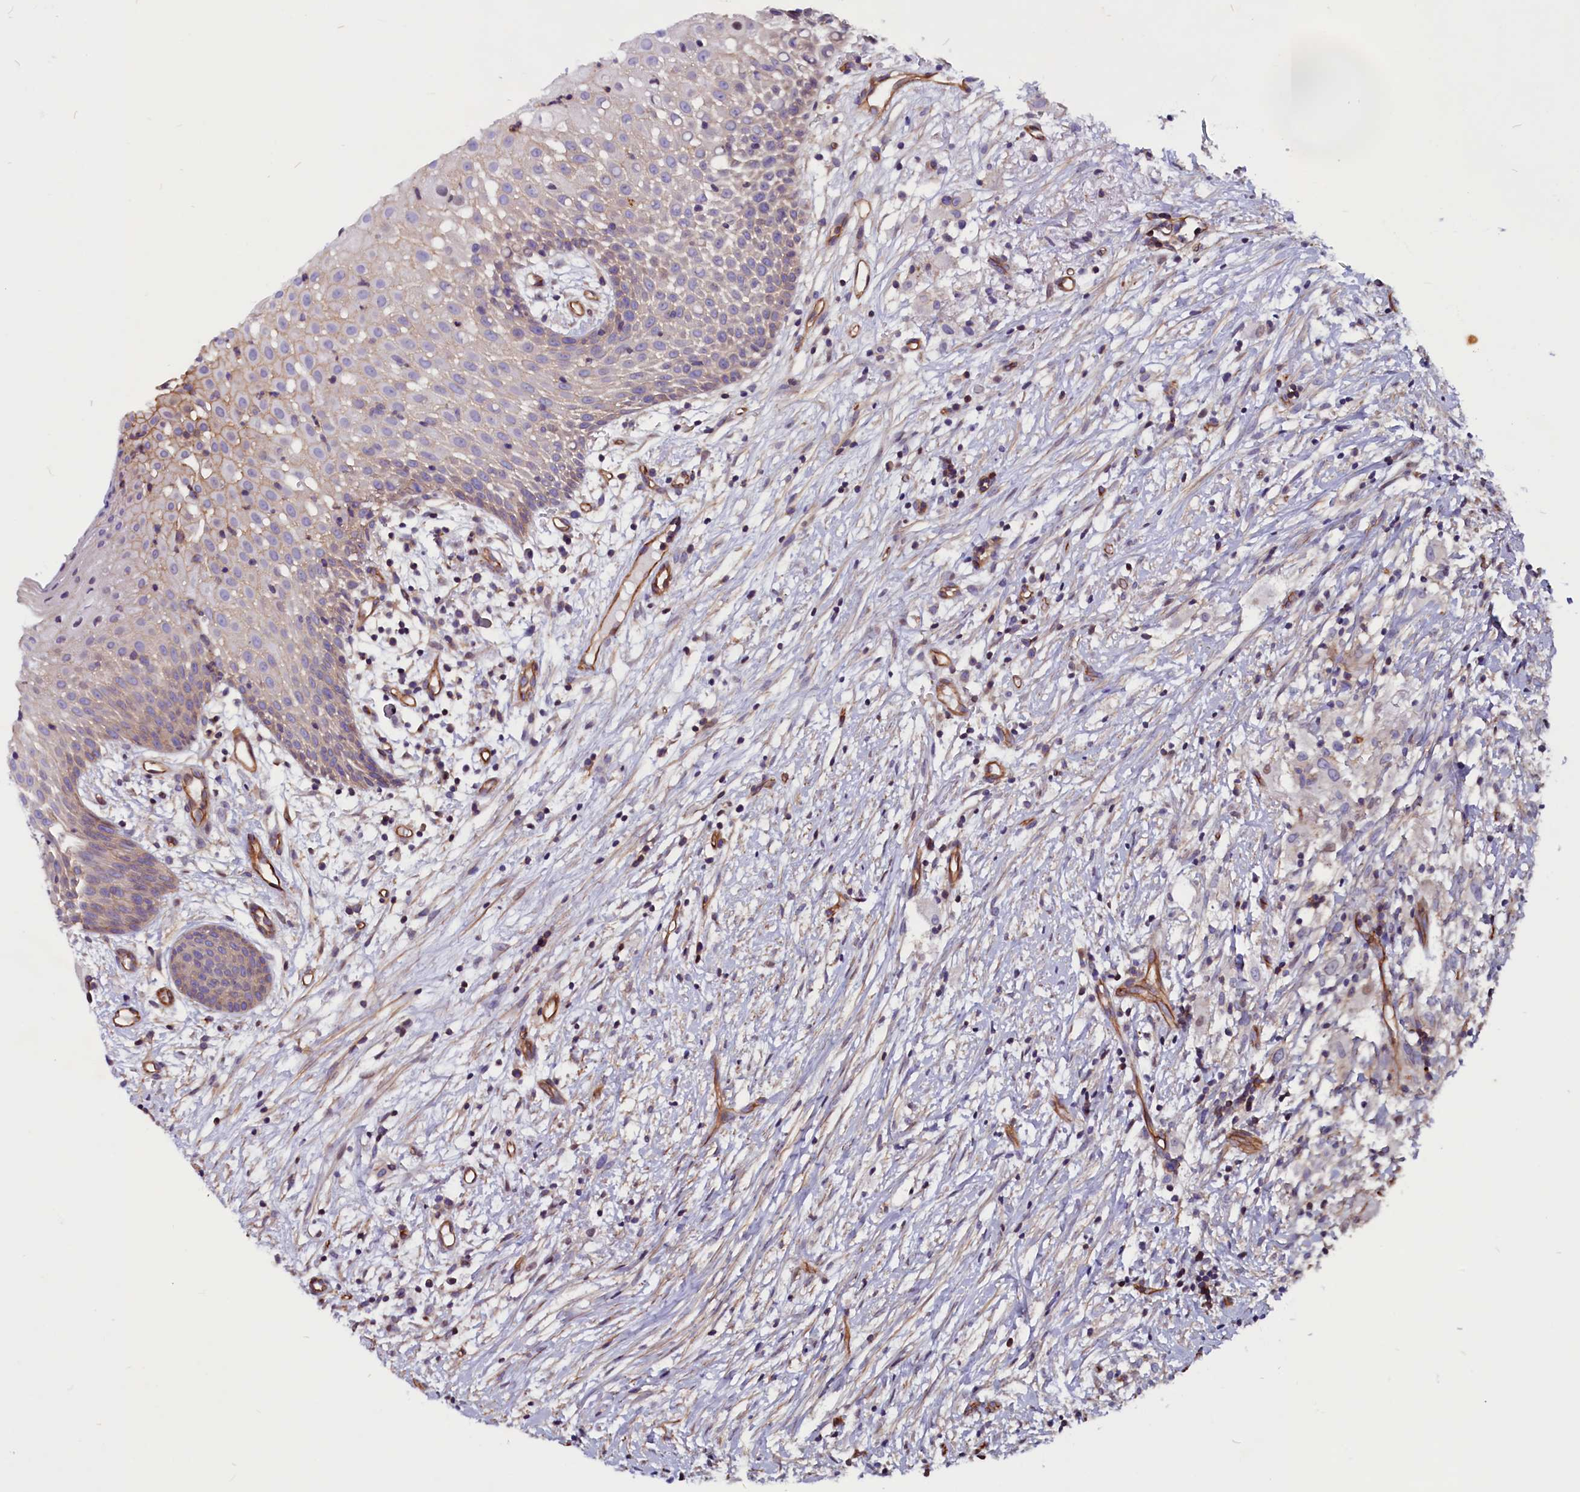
{"staining": {"intensity": "moderate", "quantity": "<25%", "location": "cytoplasmic/membranous"}, "tissue": "oral mucosa", "cell_type": "Squamous epithelial cells", "image_type": "normal", "snomed": [{"axis": "morphology", "description": "Normal tissue, NOS"}, {"axis": "topography", "description": "Oral tissue"}], "caption": "Protein staining of benign oral mucosa displays moderate cytoplasmic/membranous positivity in approximately <25% of squamous epithelial cells.", "gene": "ZNF749", "patient": {"sex": "female", "age": 69}}